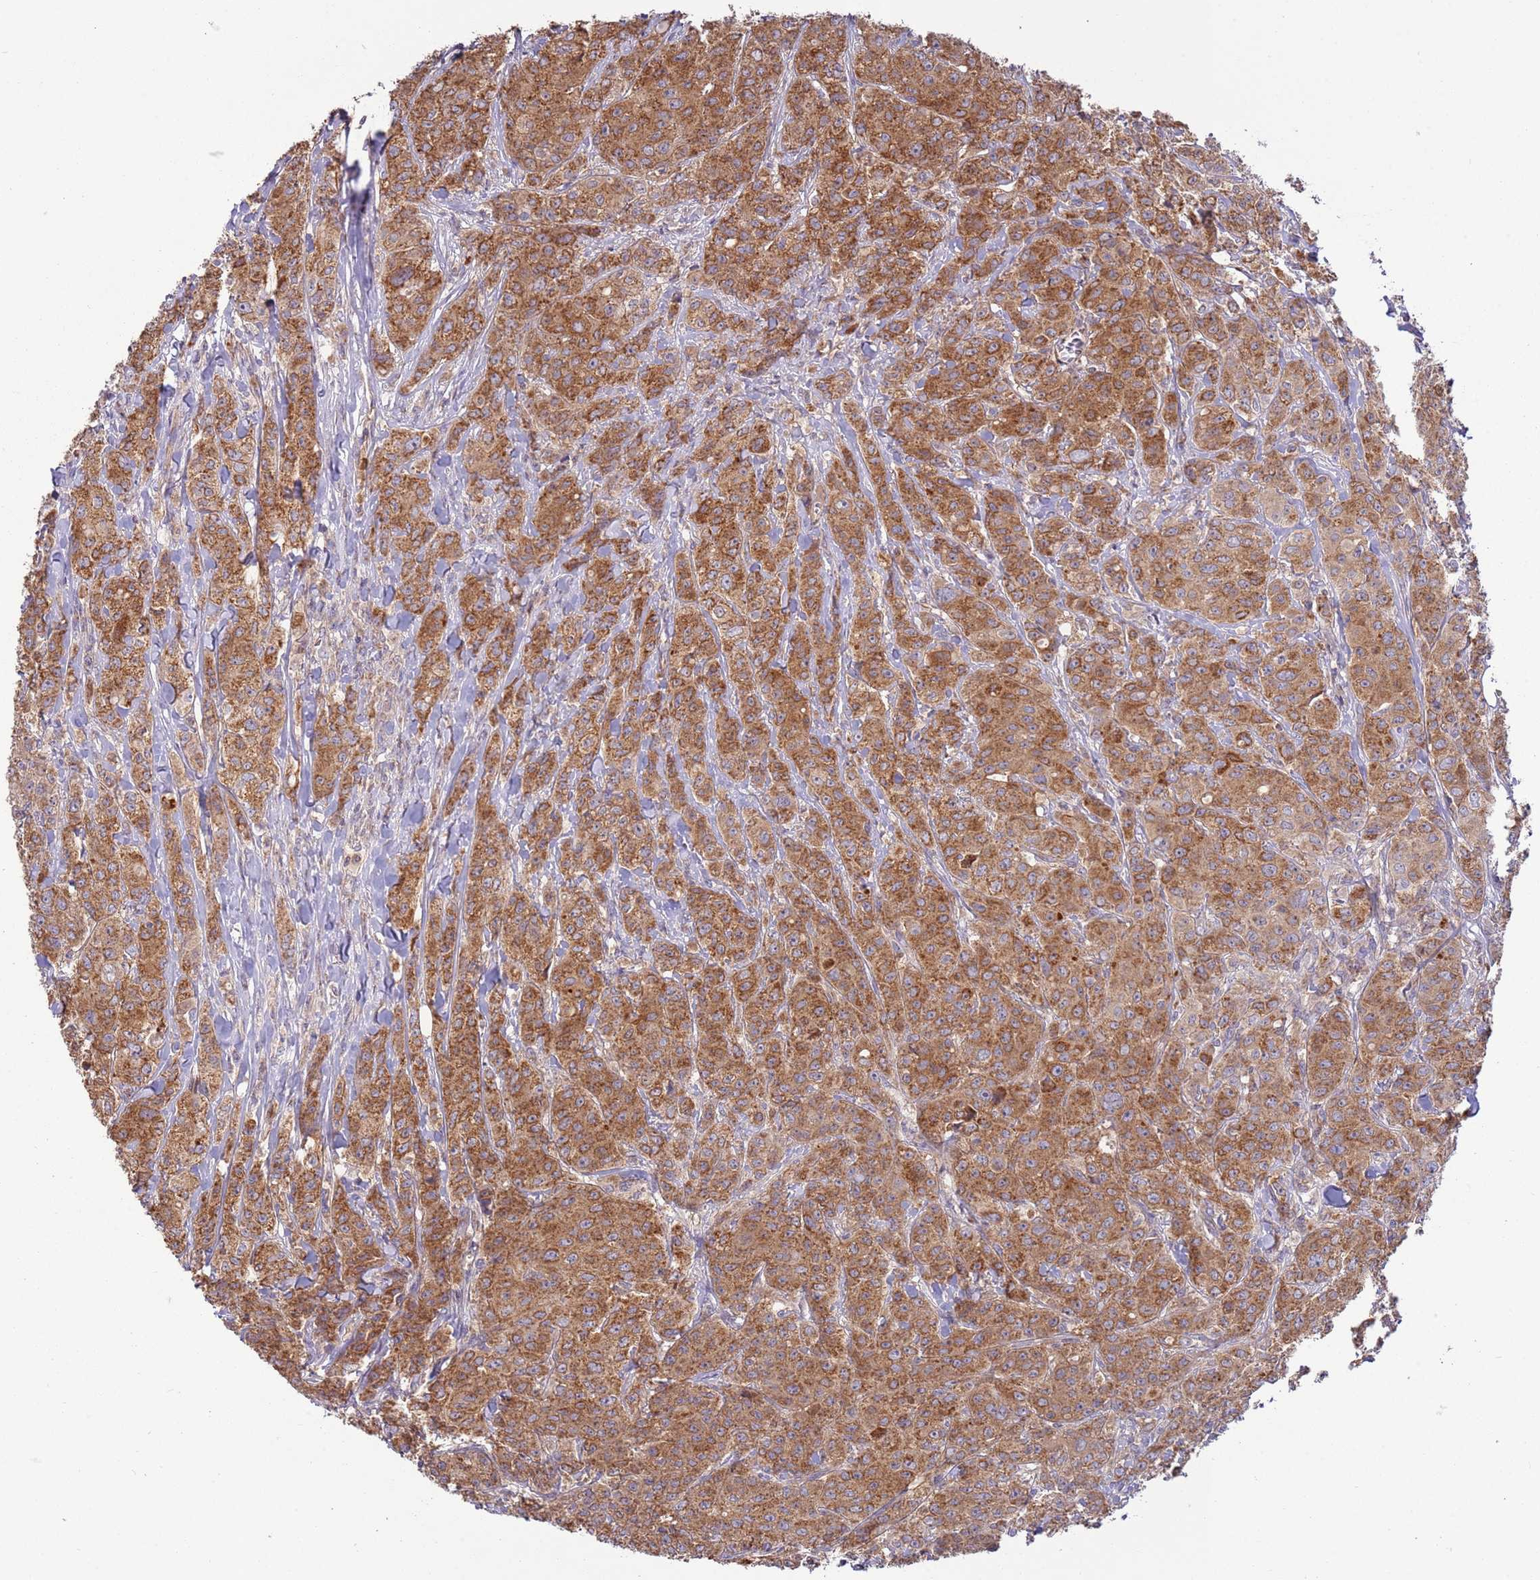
{"staining": {"intensity": "moderate", "quantity": ">75%", "location": "cytoplasmic/membranous"}, "tissue": "breast cancer", "cell_type": "Tumor cells", "image_type": "cancer", "snomed": [{"axis": "morphology", "description": "Duct carcinoma"}, {"axis": "topography", "description": "Breast"}], "caption": "Immunohistochemistry (IHC) image of human infiltrating ductal carcinoma (breast) stained for a protein (brown), which displays medium levels of moderate cytoplasmic/membranous expression in approximately >75% of tumor cells.", "gene": "UQCRQ", "patient": {"sex": "female", "age": 43}}